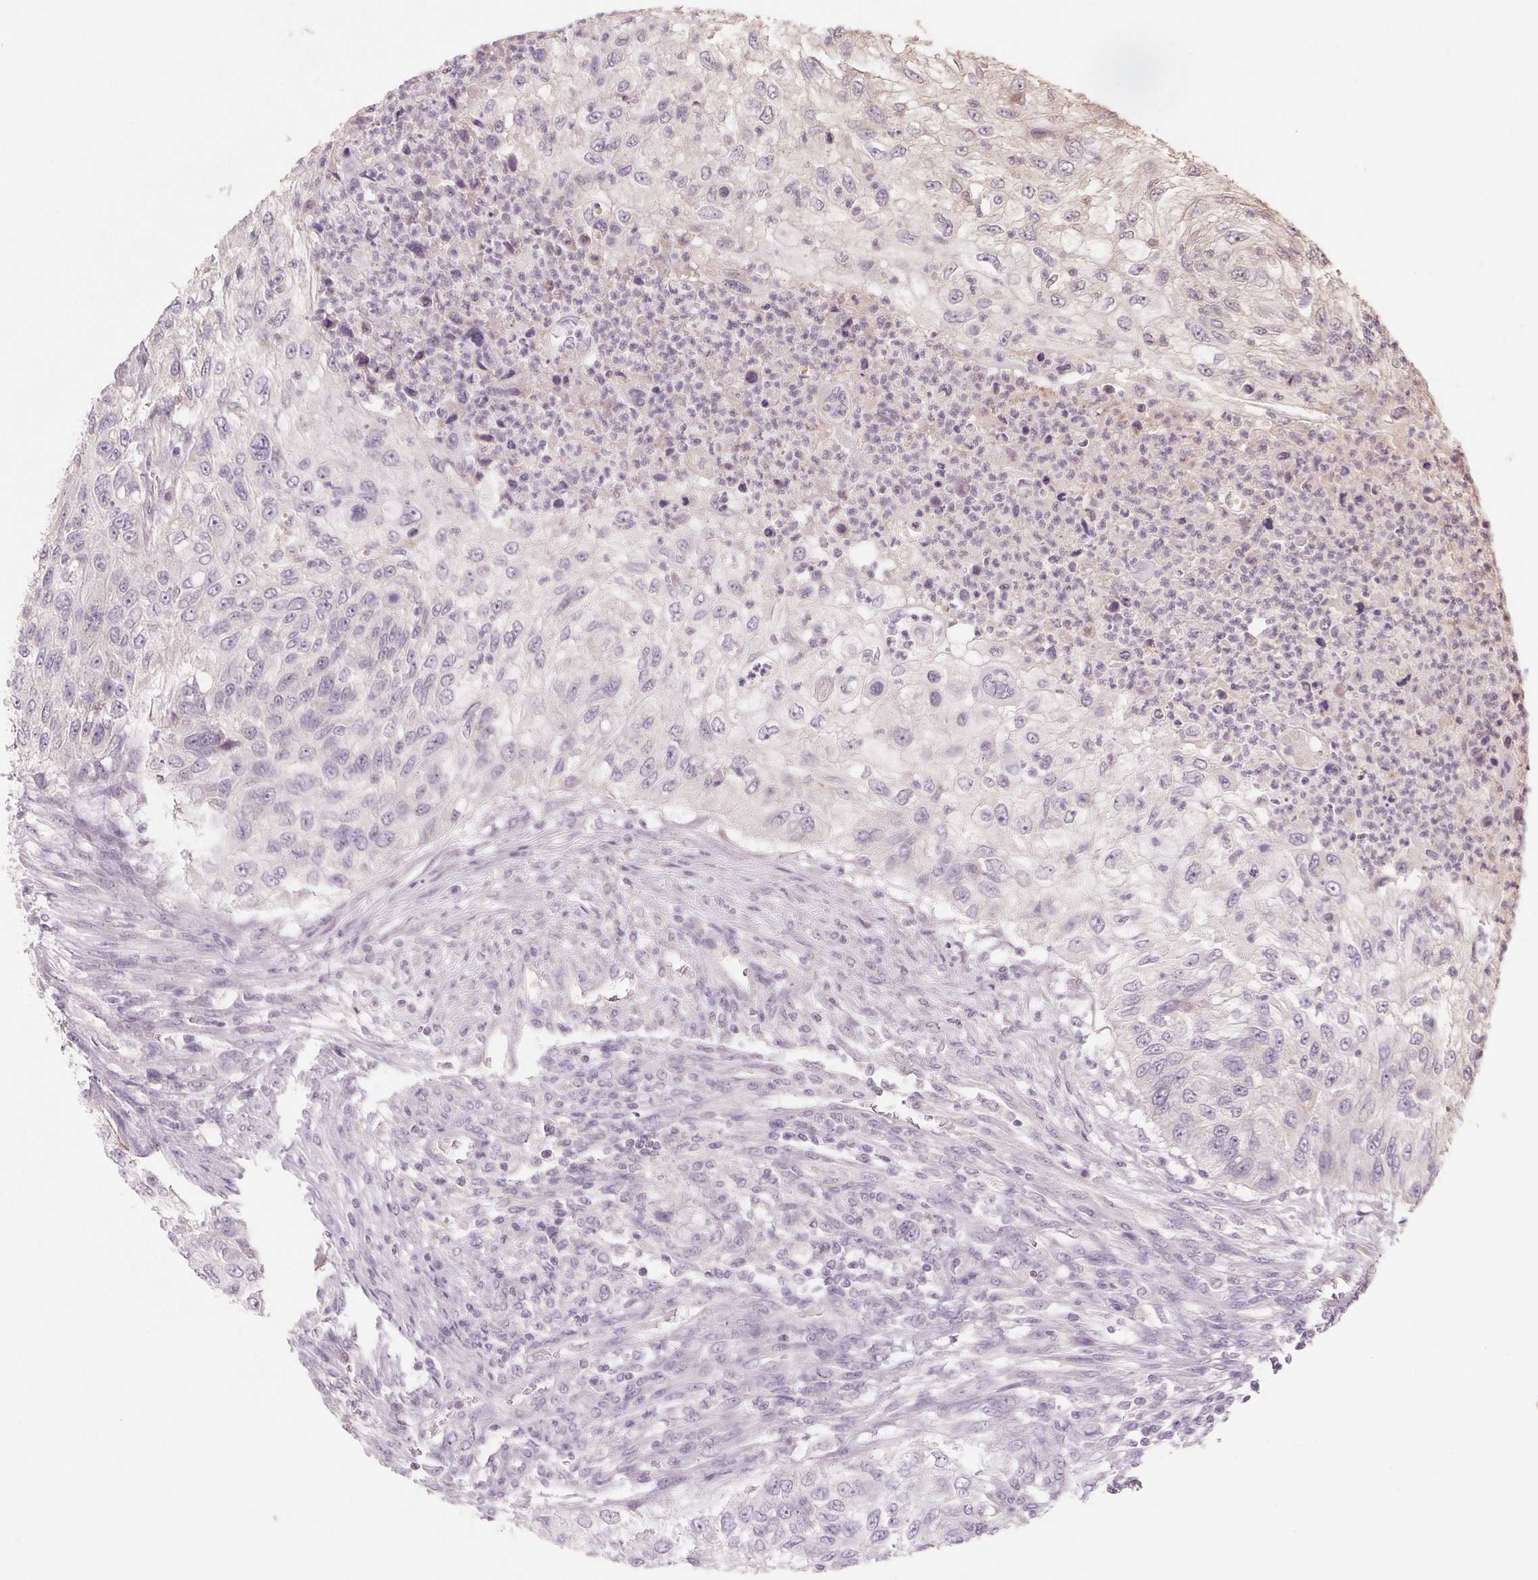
{"staining": {"intensity": "negative", "quantity": "none", "location": "none"}, "tissue": "urothelial cancer", "cell_type": "Tumor cells", "image_type": "cancer", "snomed": [{"axis": "morphology", "description": "Urothelial carcinoma, High grade"}, {"axis": "topography", "description": "Urinary bladder"}], "caption": "The micrograph shows no staining of tumor cells in high-grade urothelial carcinoma. Brightfield microscopy of immunohistochemistry (IHC) stained with DAB (brown) and hematoxylin (blue), captured at high magnification.", "gene": "COX14", "patient": {"sex": "female", "age": 60}}